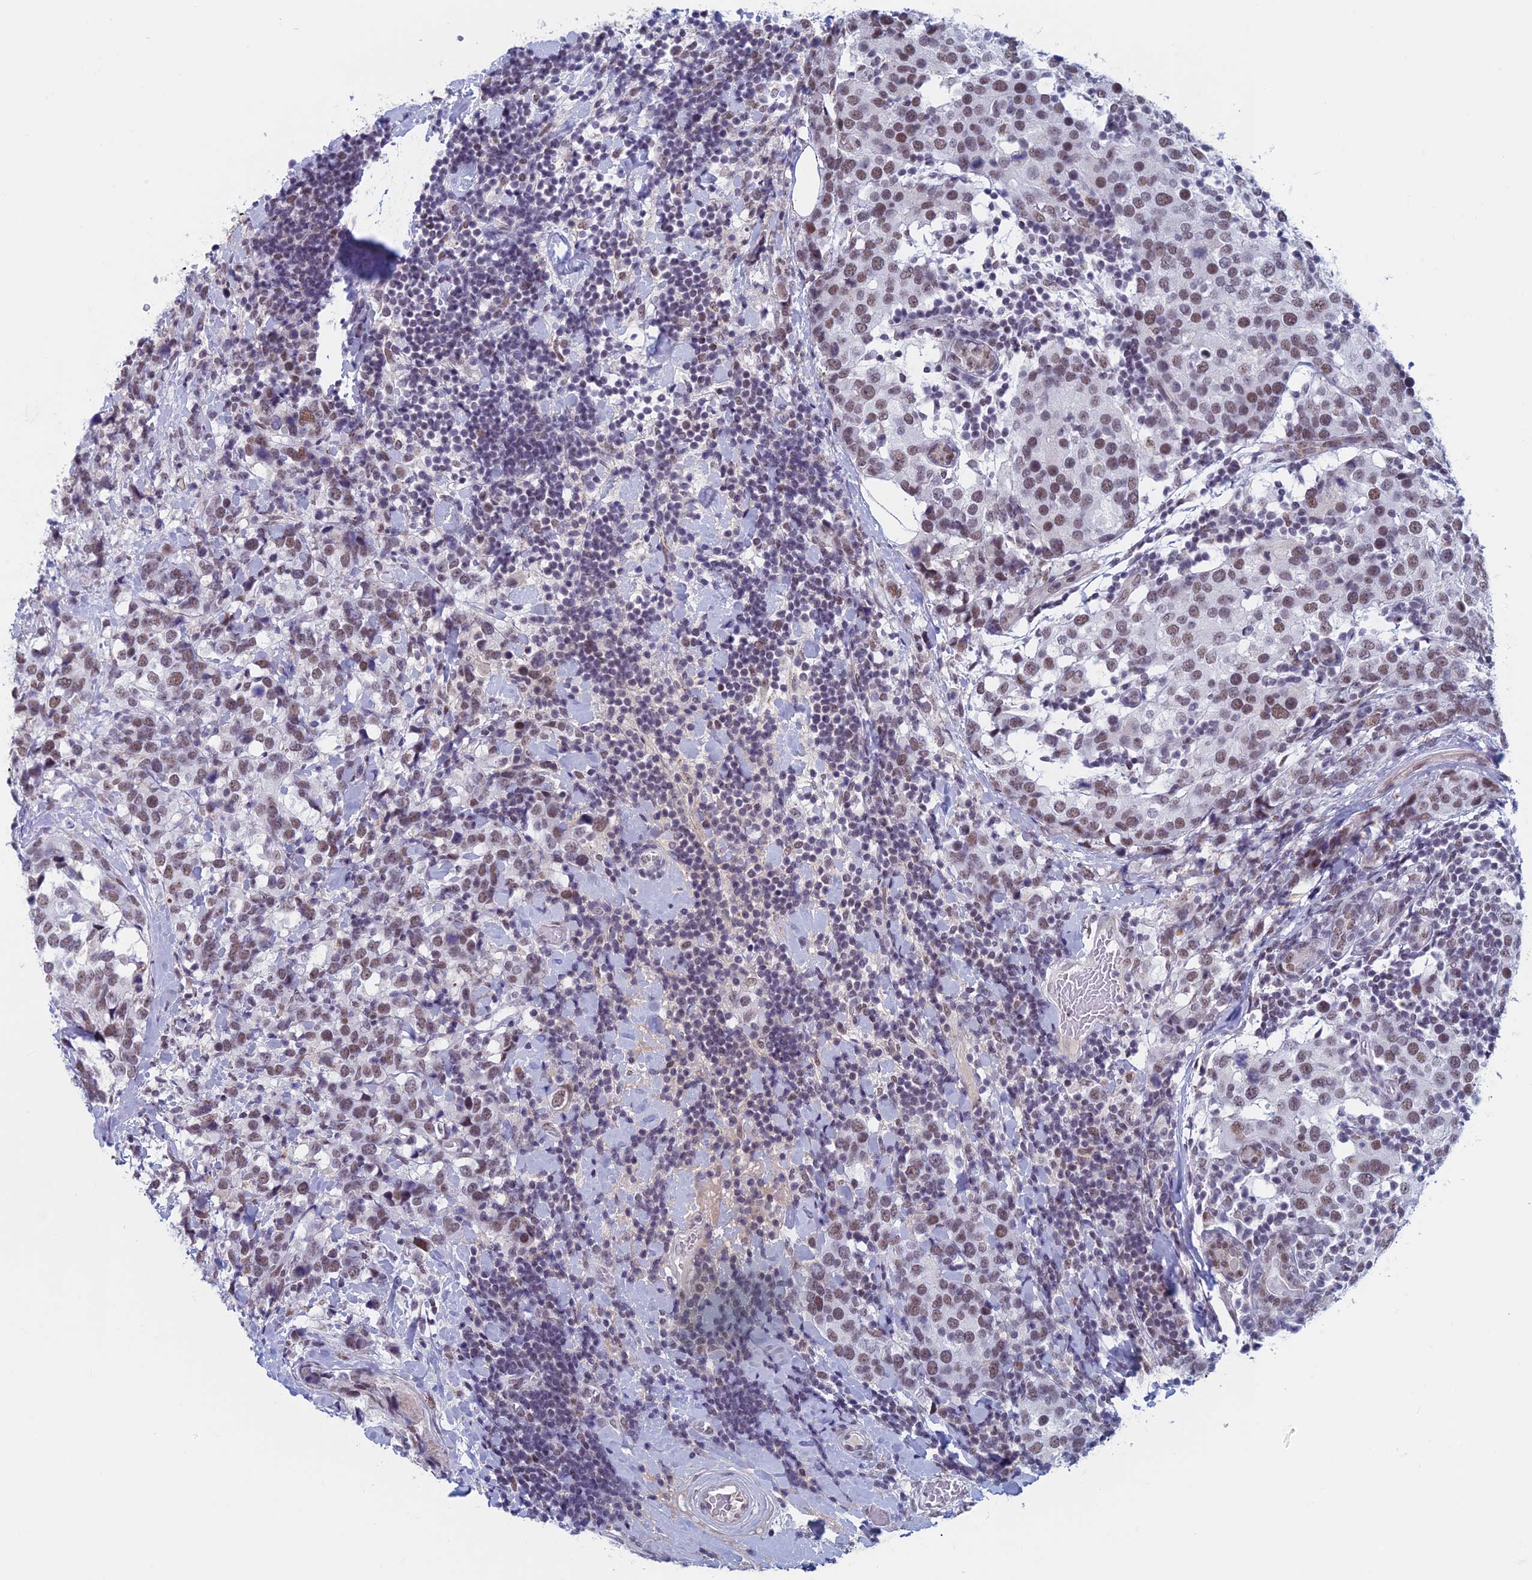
{"staining": {"intensity": "moderate", "quantity": ">75%", "location": "nuclear"}, "tissue": "breast cancer", "cell_type": "Tumor cells", "image_type": "cancer", "snomed": [{"axis": "morphology", "description": "Lobular carcinoma"}, {"axis": "topography", "description": "Breast"}], "caption": "Tumor cells demonstrate moderate nuclear expression in approximately >75% of cells in breast cancer (lobular carcinoma). (IHC, brightfield microscopy, high magnification).", "gene": "ASH2L", "patient": {"sex": "female", "age": 59}}